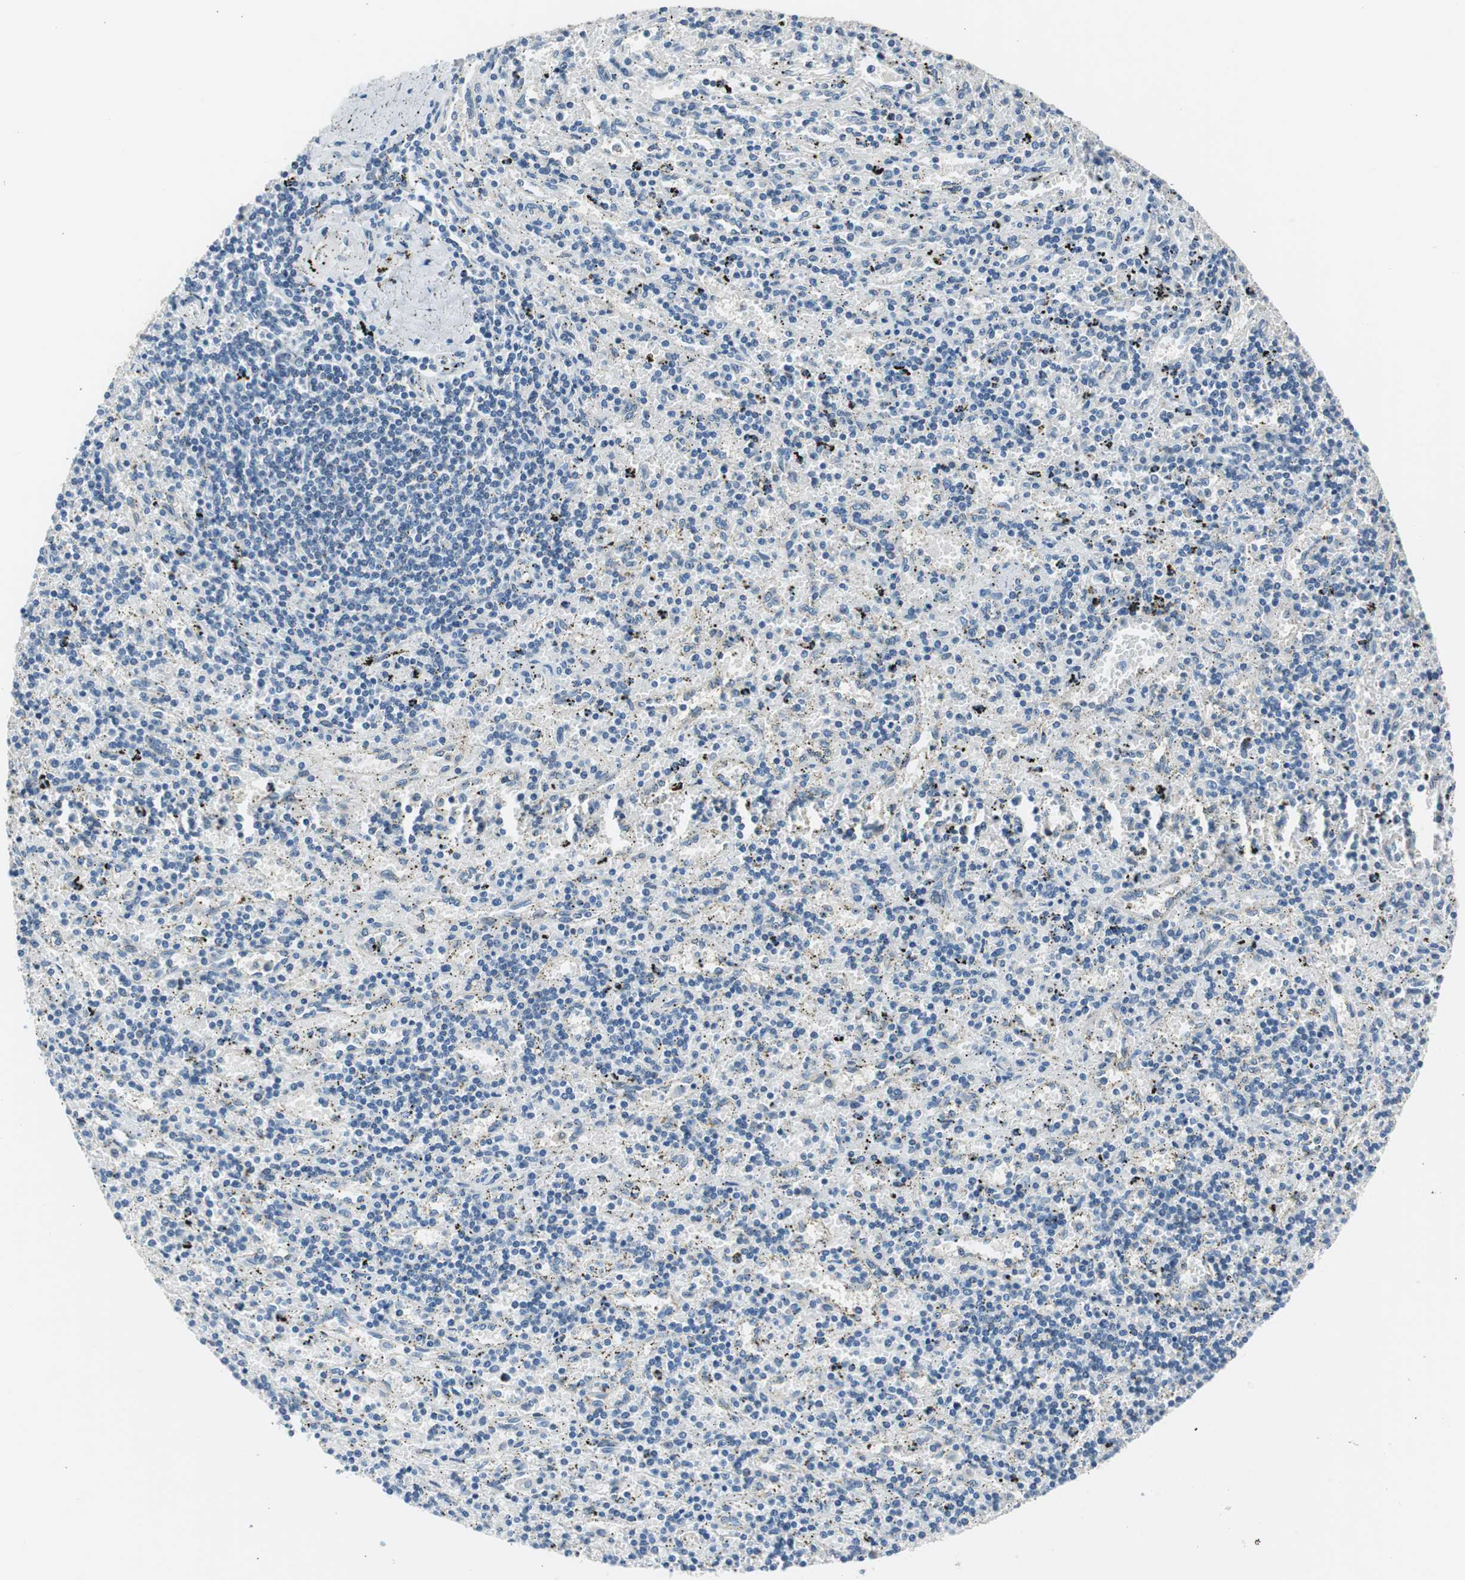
{"staining": {"intensity": "negative", "quantity": "none", "location": "none"}, "tissue": "lymphoma", "cell_type": "Tumor cells", "image_type": "cancer", "snomed": [{"axis": "morphology", "description": "Malignant lymphoma, non-Hodgkin's type, Low grade"}, {"axis": "topography", "description": "Spleen"}], "caption": "Malignant lymphoma, non-Hodgkin's type (low-grade) stained for a protein using immunohistochemistry shows no expression tumor cells.", "gene": "PLAA", "patient": {"sex": "male", "age": 76}}